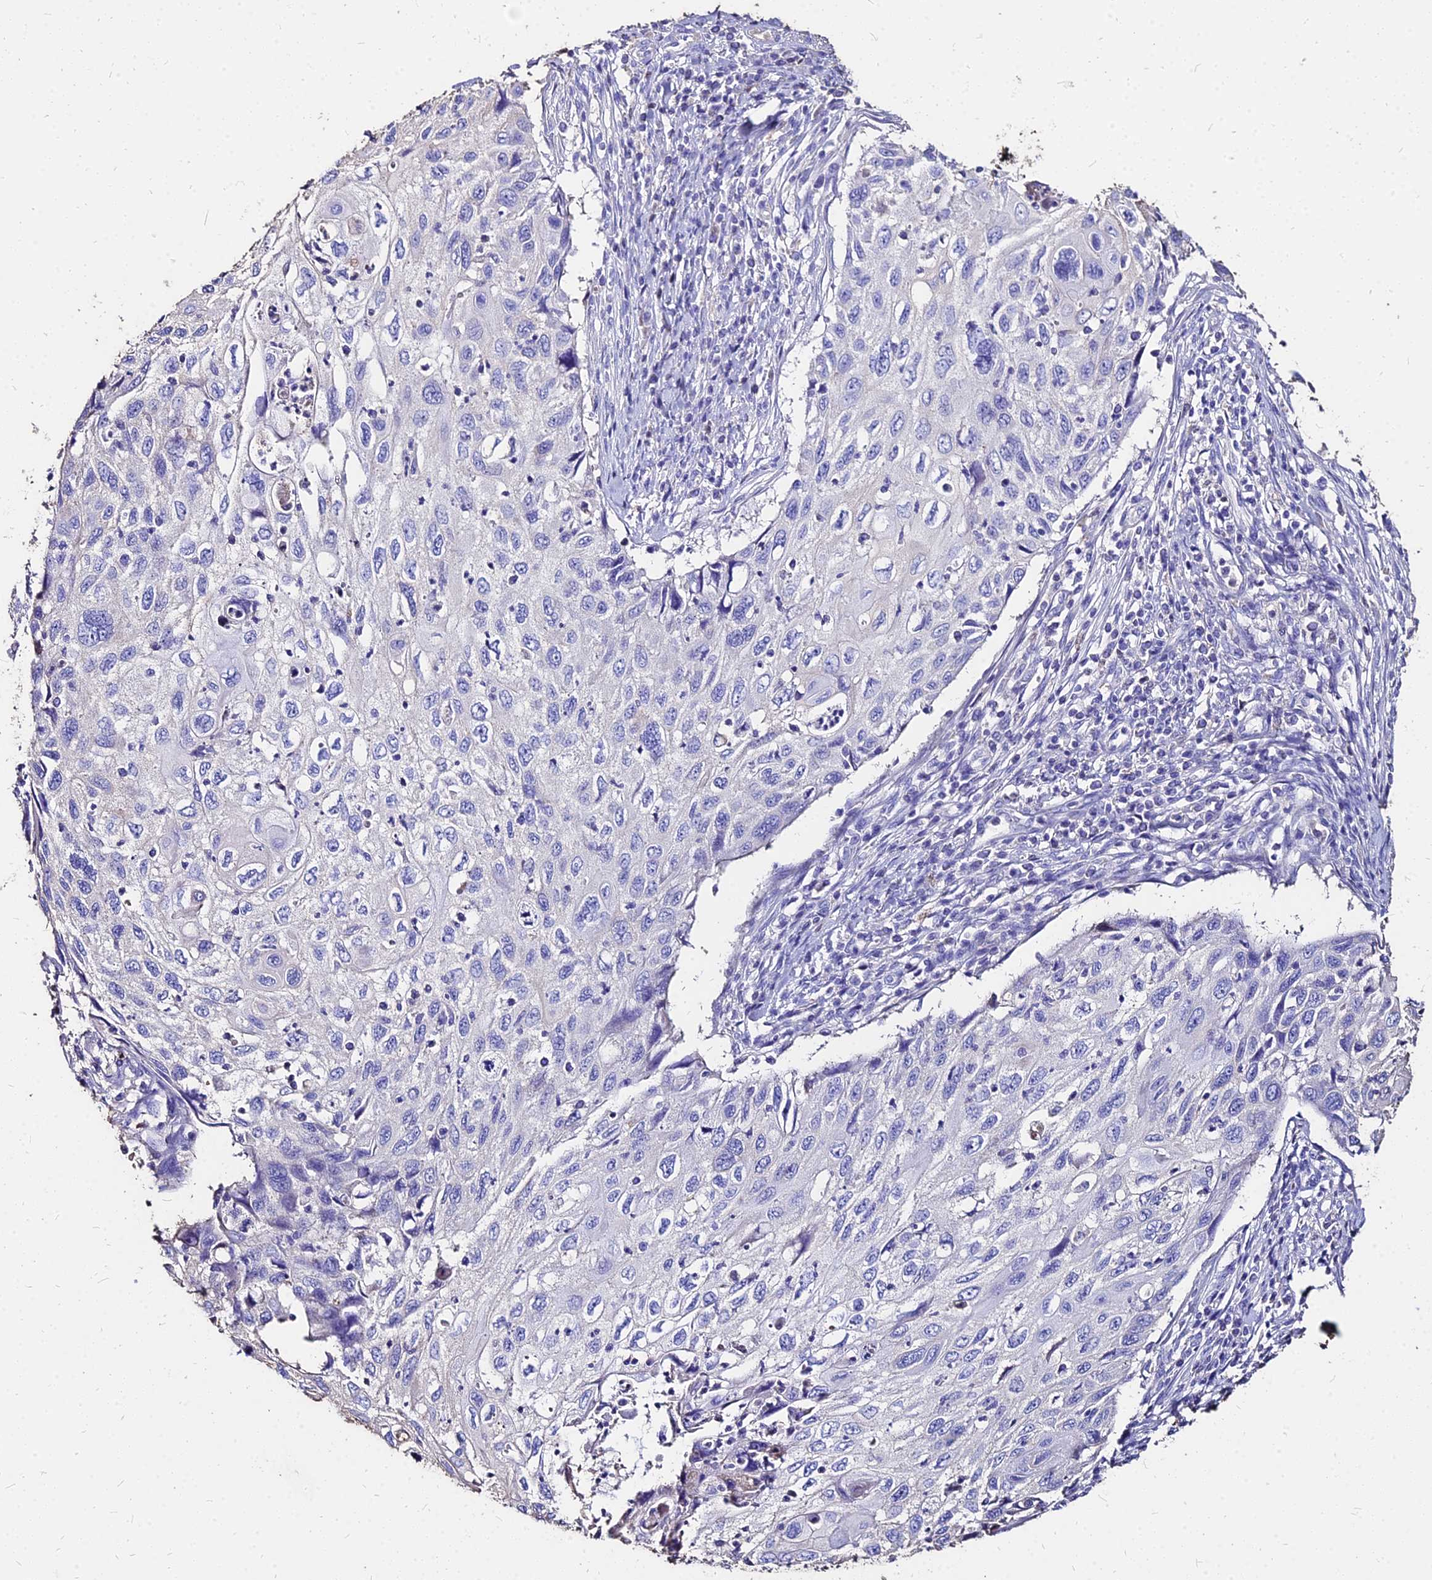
{"staining": {"intensity": "negative", "quantity": "none", "location": "none"}, "tissue": "cervical cancer", "cell_type": "Tumor cells", "image_type": "cancer", "snomed": [{"axis": "morphology", "description": "Squamous cell carcinoma, NOS"}, {"axis": "topography", "description": "Cervix"}], "caption": "Human cervical cancer stained for a protein using immunohistochemistry (IHC) shows no expression in tumor cells.", "gene": "NME5", "patient": {"sex": "female", "age": 70}}